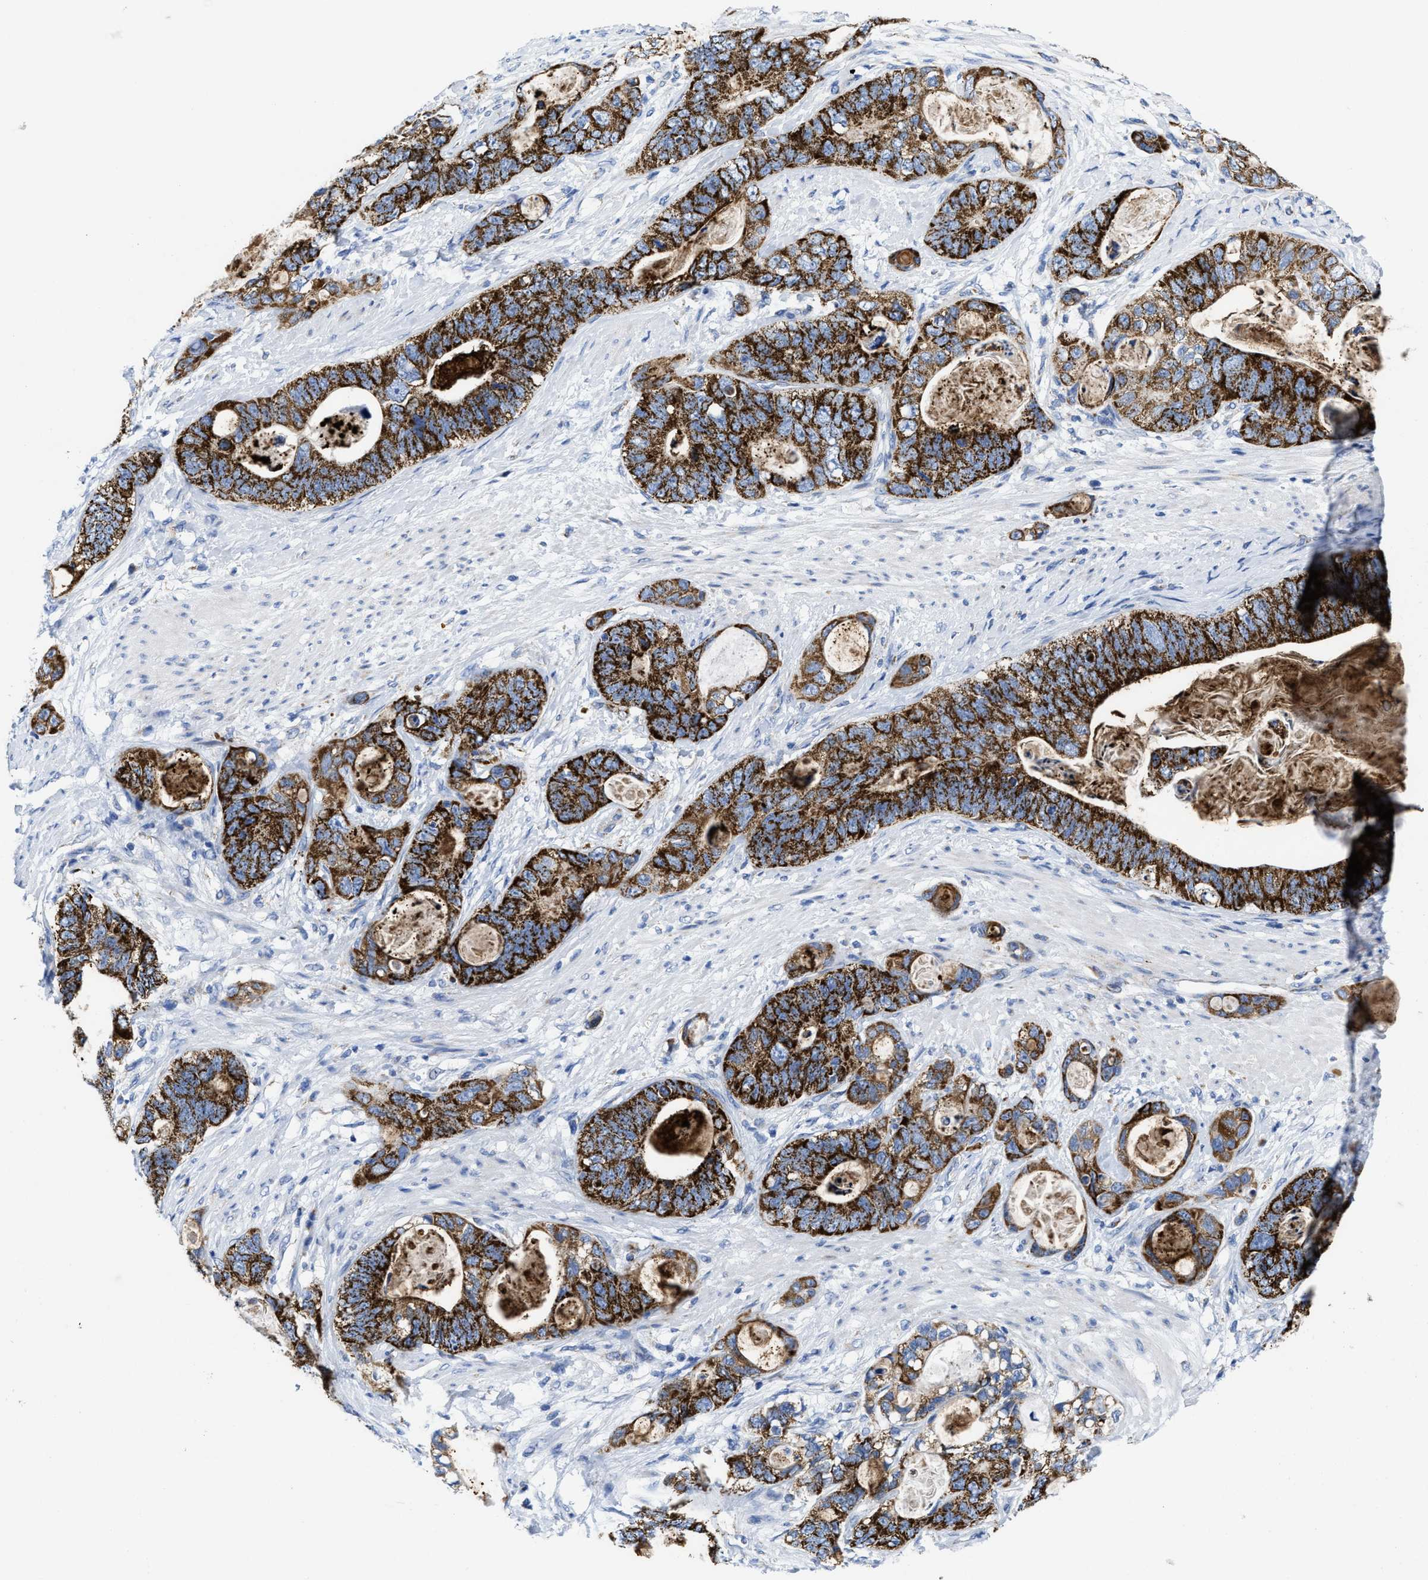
{"staining": {"intensity": "strong", "quantity": ">75%", "location": "cytoplasmic/membranous"}, "tissue": "stomach cancer", "cell_type": "Tumor cells", "image_type": "cancer", "snomed": [{"axis": "morphology", "description": "Normal tissue, NOS"}, {"axis": "morphology", "description": "Adenocarcinoma, NOS"}, {"axis": "topography", "description": "Stomach"}], "caption": "IHC of stomach cancer (adenocarcinoma) displays high levels of strong cytoplasmic/membranous positivity in approximately >75% of tumor cells.", "gene": "TBRG4", "patient": {"sex": "female", "age": 89}}